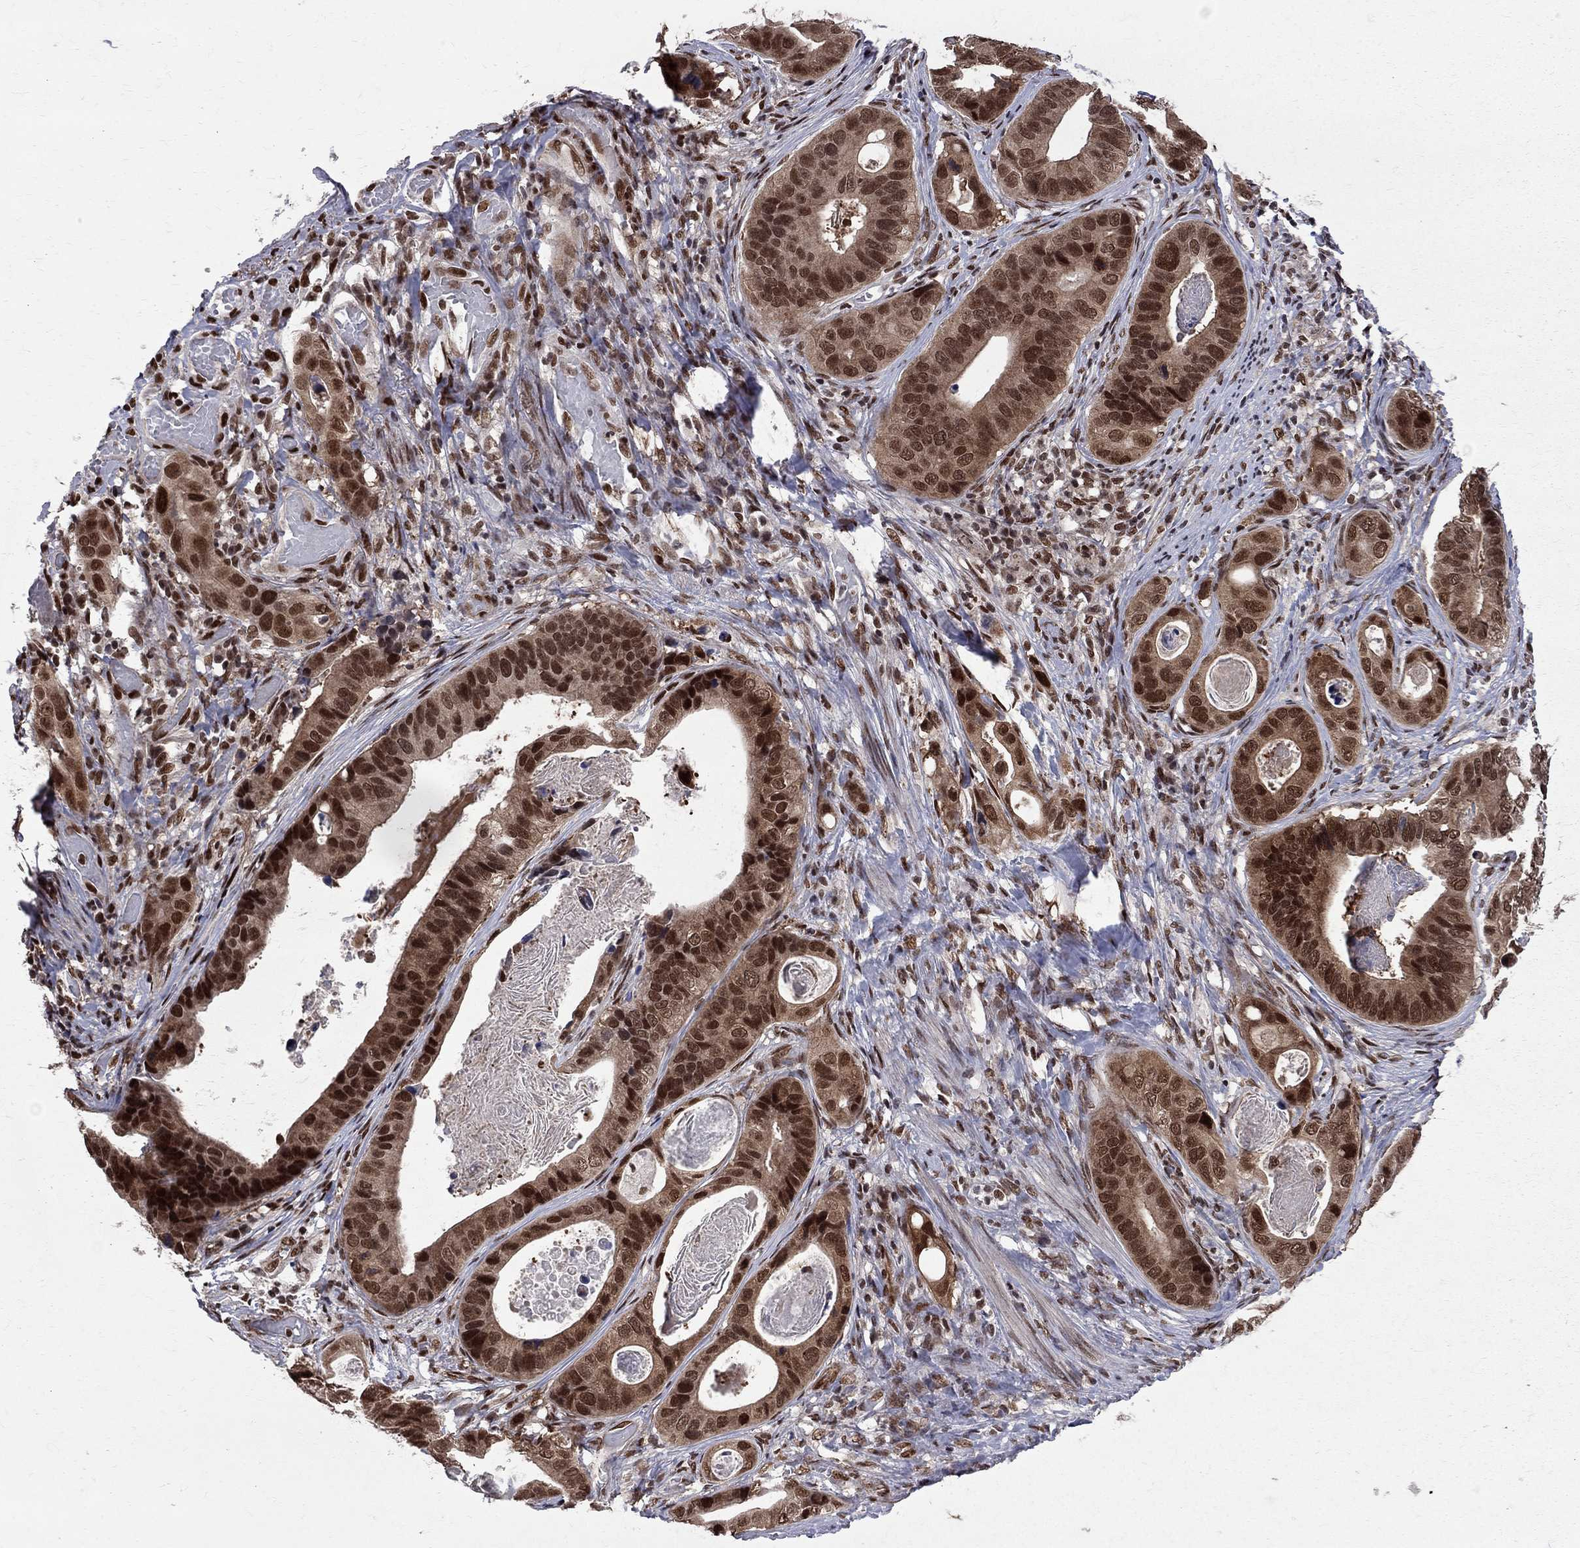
{"staining": {"intensity": "strong", "quantity": "25%-75%", "location": "nuclear"}, "tissue": "stomach cancer", "cell_type": "Tumor cells", "image_type": "cancer", "snomed": [{"axis": "morphology", "description": "Adenocarcinoma, NOS"}, {"axis": "topography", "description": "Stomach"}], "caption": "IHC of human stomach adenocarcinoma displays high levels of strong nuclear expression in approximately 25%-75% of tumor cells.", "gene": "SAP30L", "patient": {"sex": "male", "age": 84}}